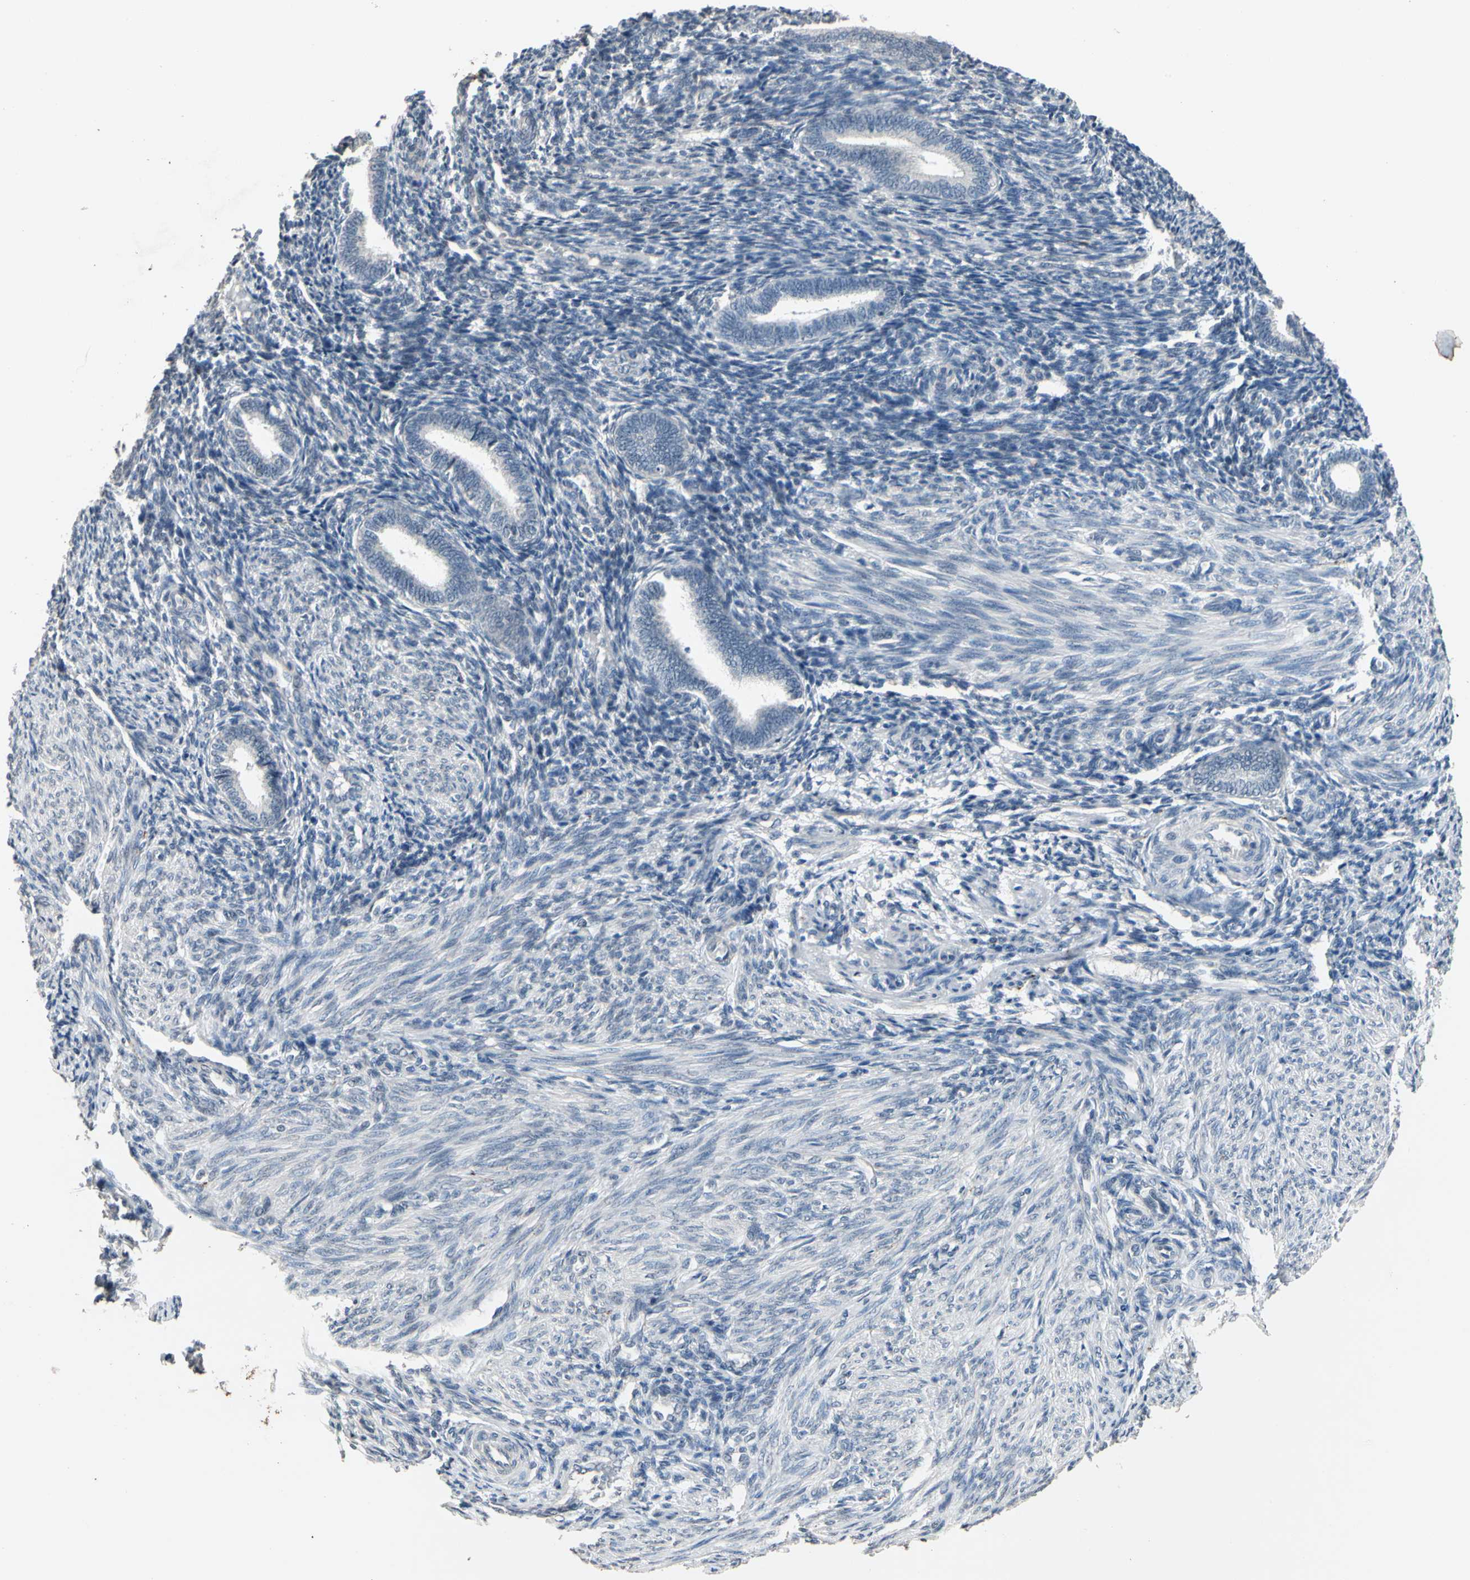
{"staining": {"intensity": "weak", "quantity": "<25%", "location": "cytoplasmic/membranous"}, "tissue": "endometrium", "cell_type": "Cells in endometrial stroma", "image_type": "normal", "snomed": [{"axis": "morphology", "description": "Normal tissue, NOS"}, {"axis": "topography", "description": "Endometrium"}], "caption": "IHC micrograph of benign endometrium: human endometrium stained with DAB (3,3'-diaminobenzidine) exhibits no significant protein staining in cells in endometrial stroma. The staining was performed using DAB (3,3'-diaminobenzidine) to visualize the protein expression in brown, while the nuclei were stained in blue with hematoxylin (Magnification: 20x).", "gene": "SV2A", "patient": {"sex": "female", "age": 27}}